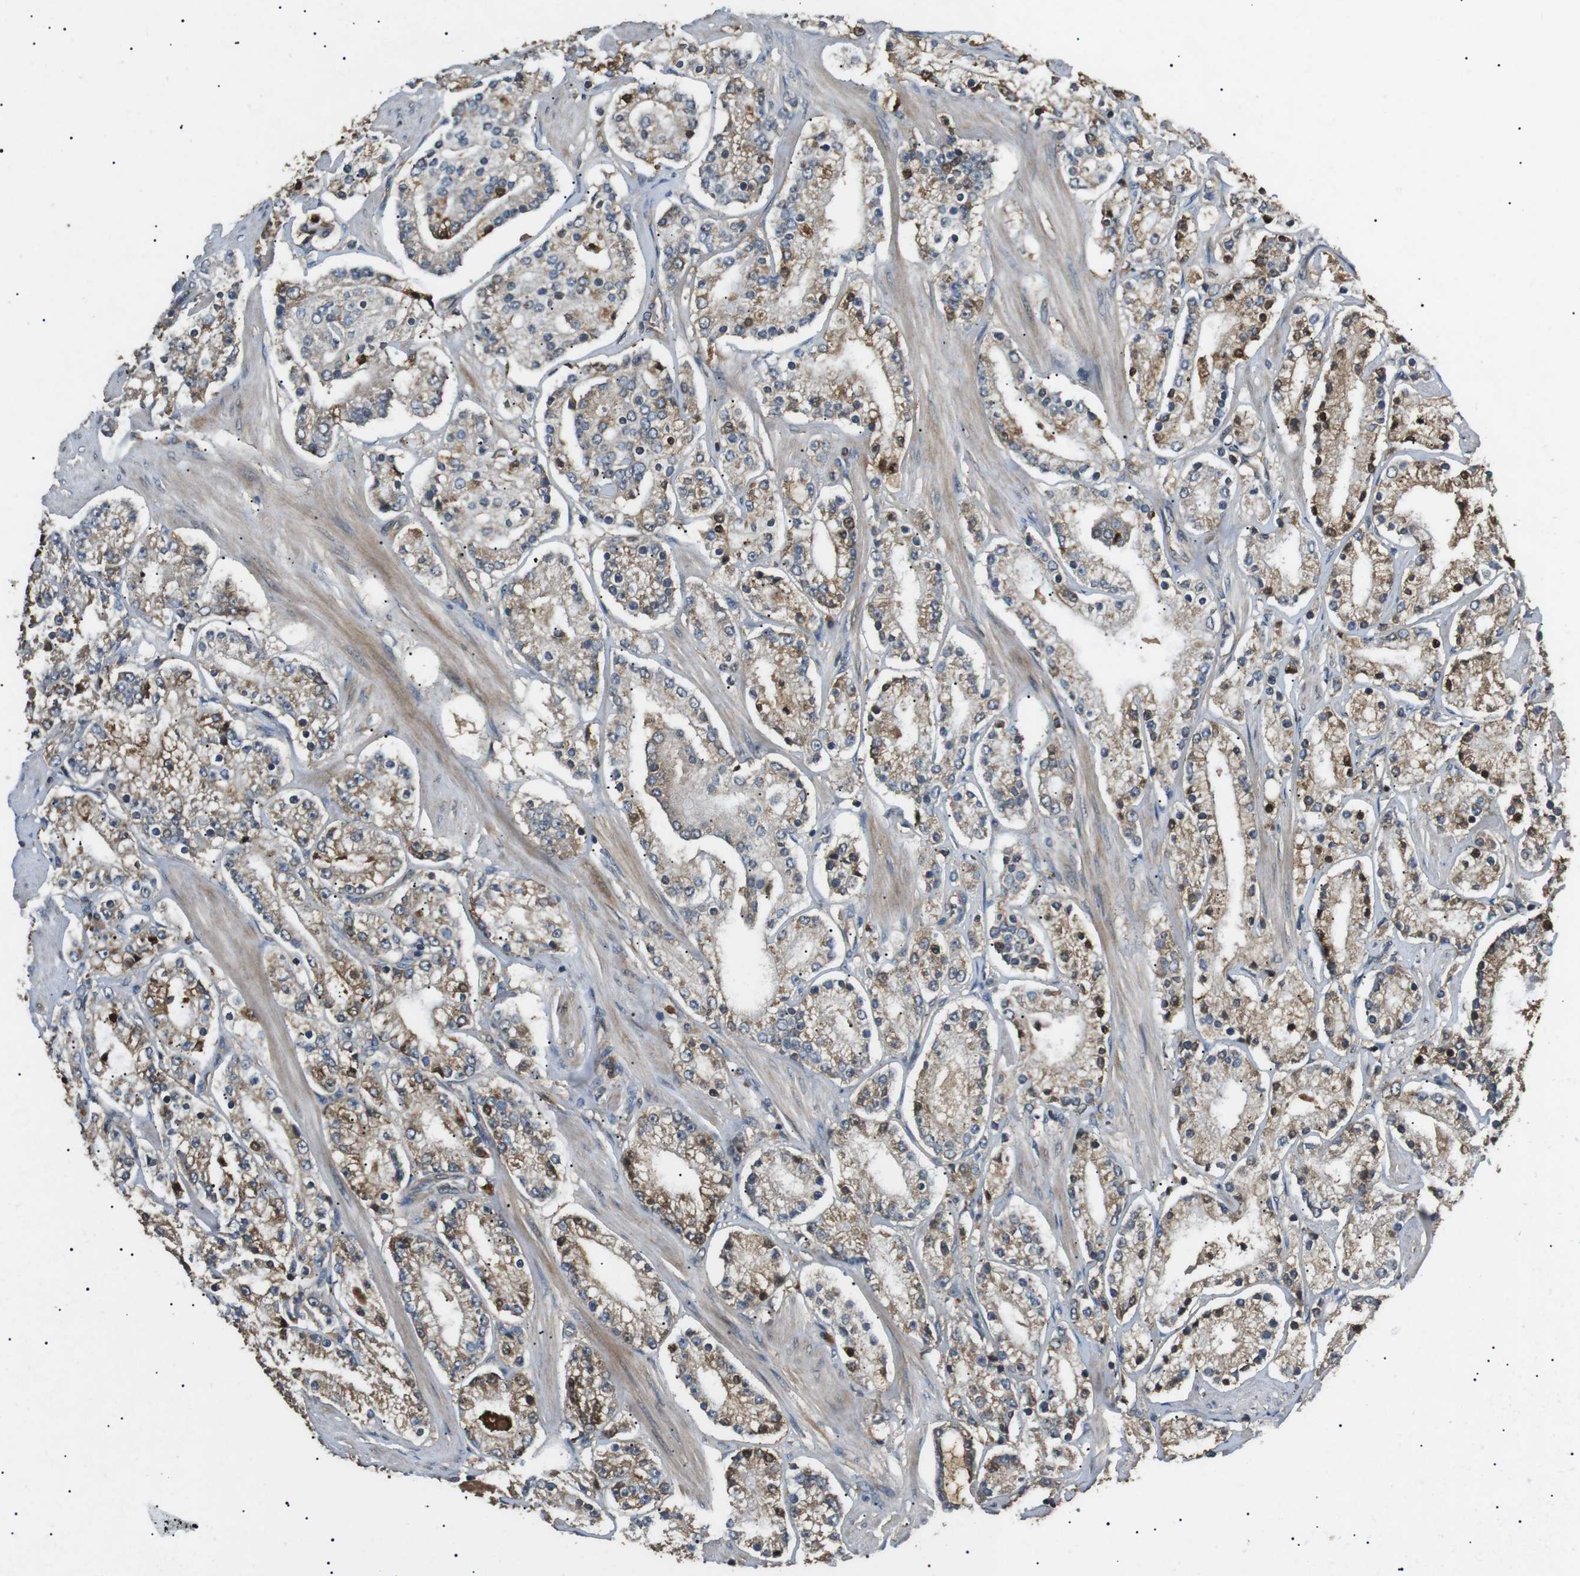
{"staining": {"intensity": "moderate", "quantity": "25%-75%", "location": "cytoplasmic/membranous"}, "tissue": "prostate cancer", "cell_type": "Tumor cells", "image_type": "cancer", "snomed": [{"axis": "morphology", "description": "Adenocarcinoma, Low grade"}, {"axis": "topography", "description": "Prostate"}], "caption": "A high-resolution image shows immunohistochemistry staining of prostate cancer, which shows moderate cytoplasmic/membranous expression in about 25%-75% of tumor cells.", "gene": "TBC1D15", "patient": {"sex": "male", "age": 63}}